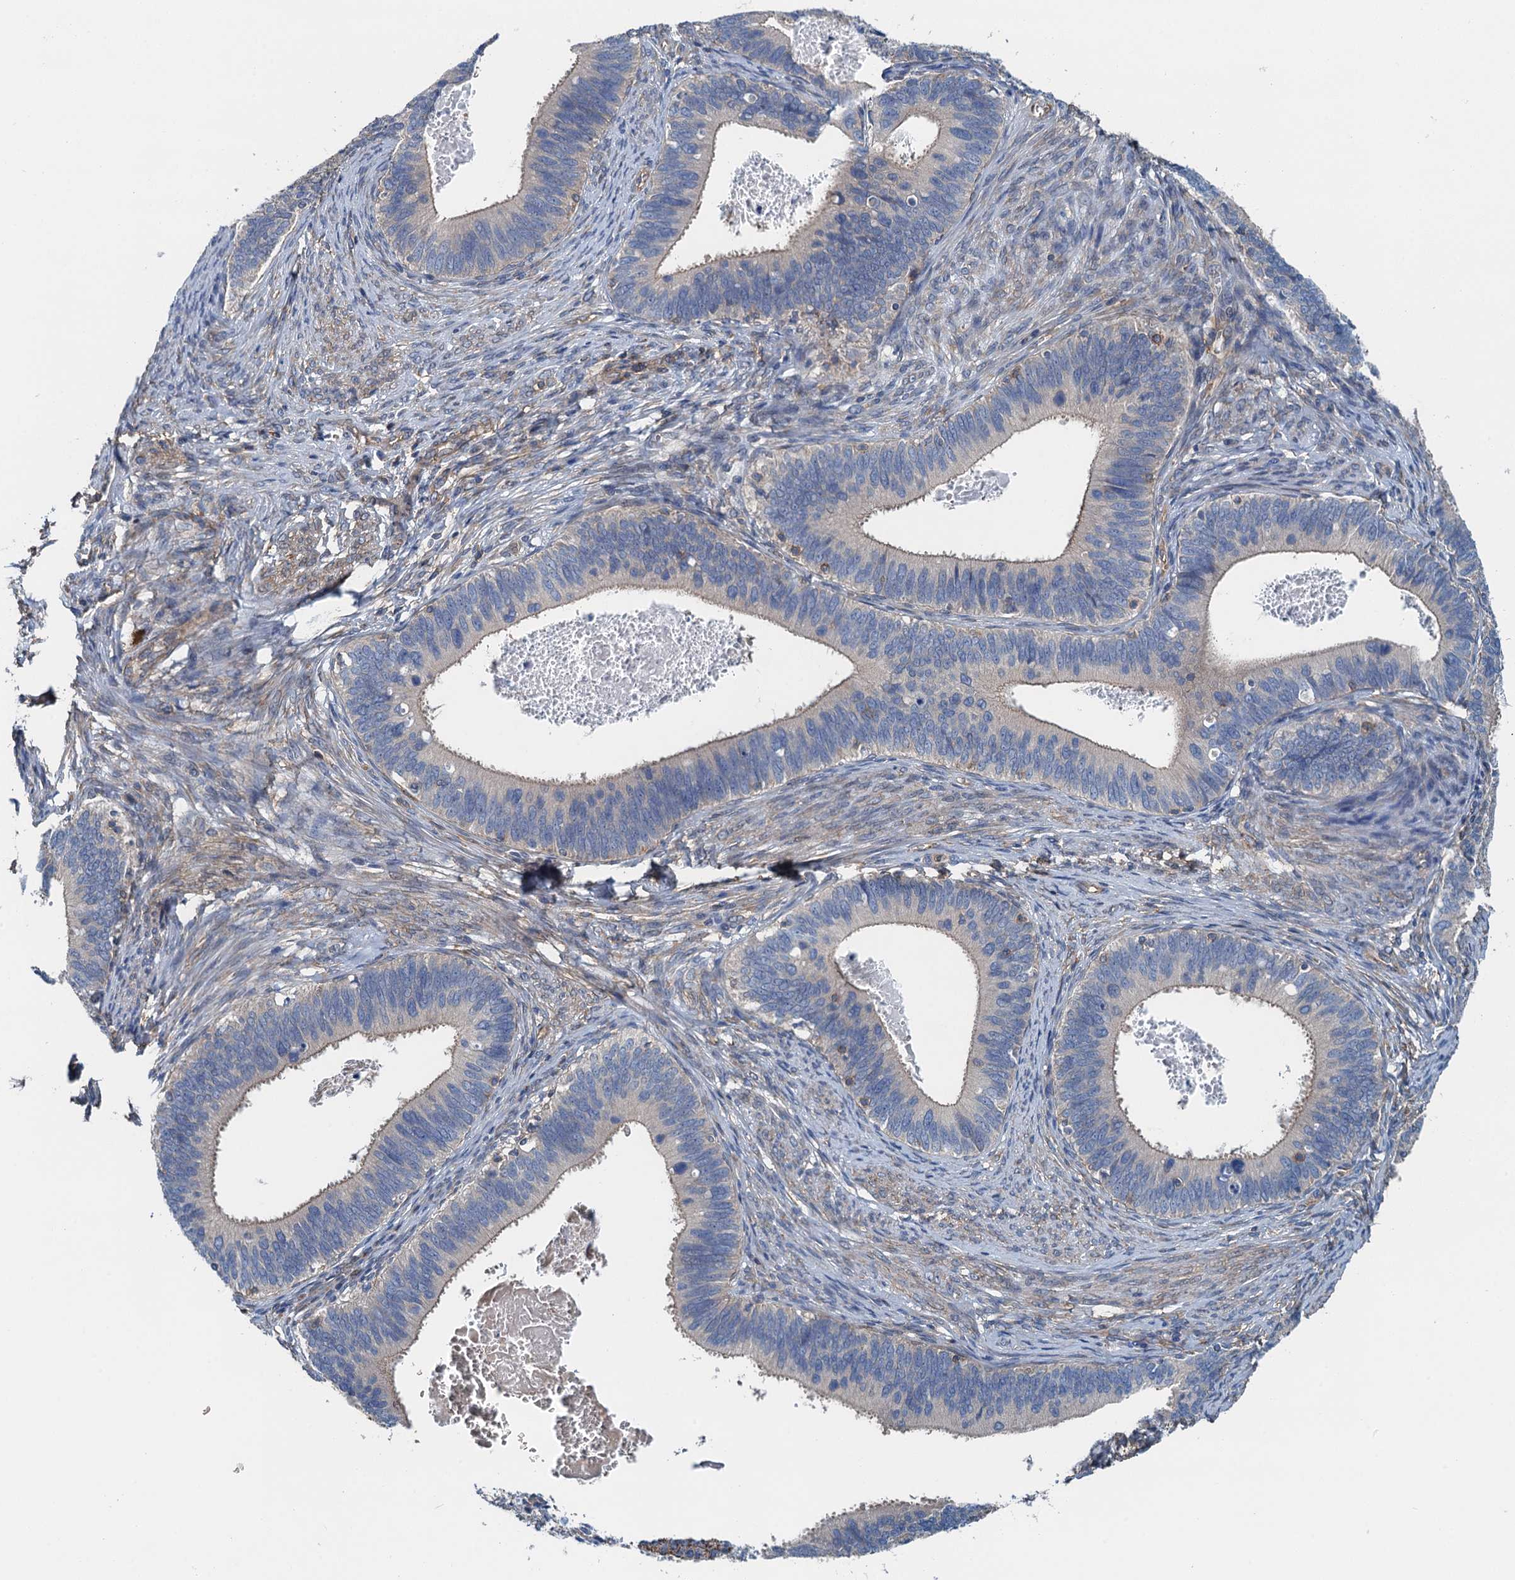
{"staining": {"intensity": "negative", "quantity": "none", "location": "none"}, "tissue": "cervical cancer", "cell_type": "Tumor cells", "image_type": "cancer", "snomed": [{"axis": "morphology", "description": "Adenocarcinoma, NOS"}, {"axis": "topography", "description": "Cervix"}], "caption": "DAB immunohistochemical staining of cervical adenocarcinoma demonstrates no significant staining in tumor cells.", "gene": "ROGDI", "patient": {"sex": "female", "age": 42}}